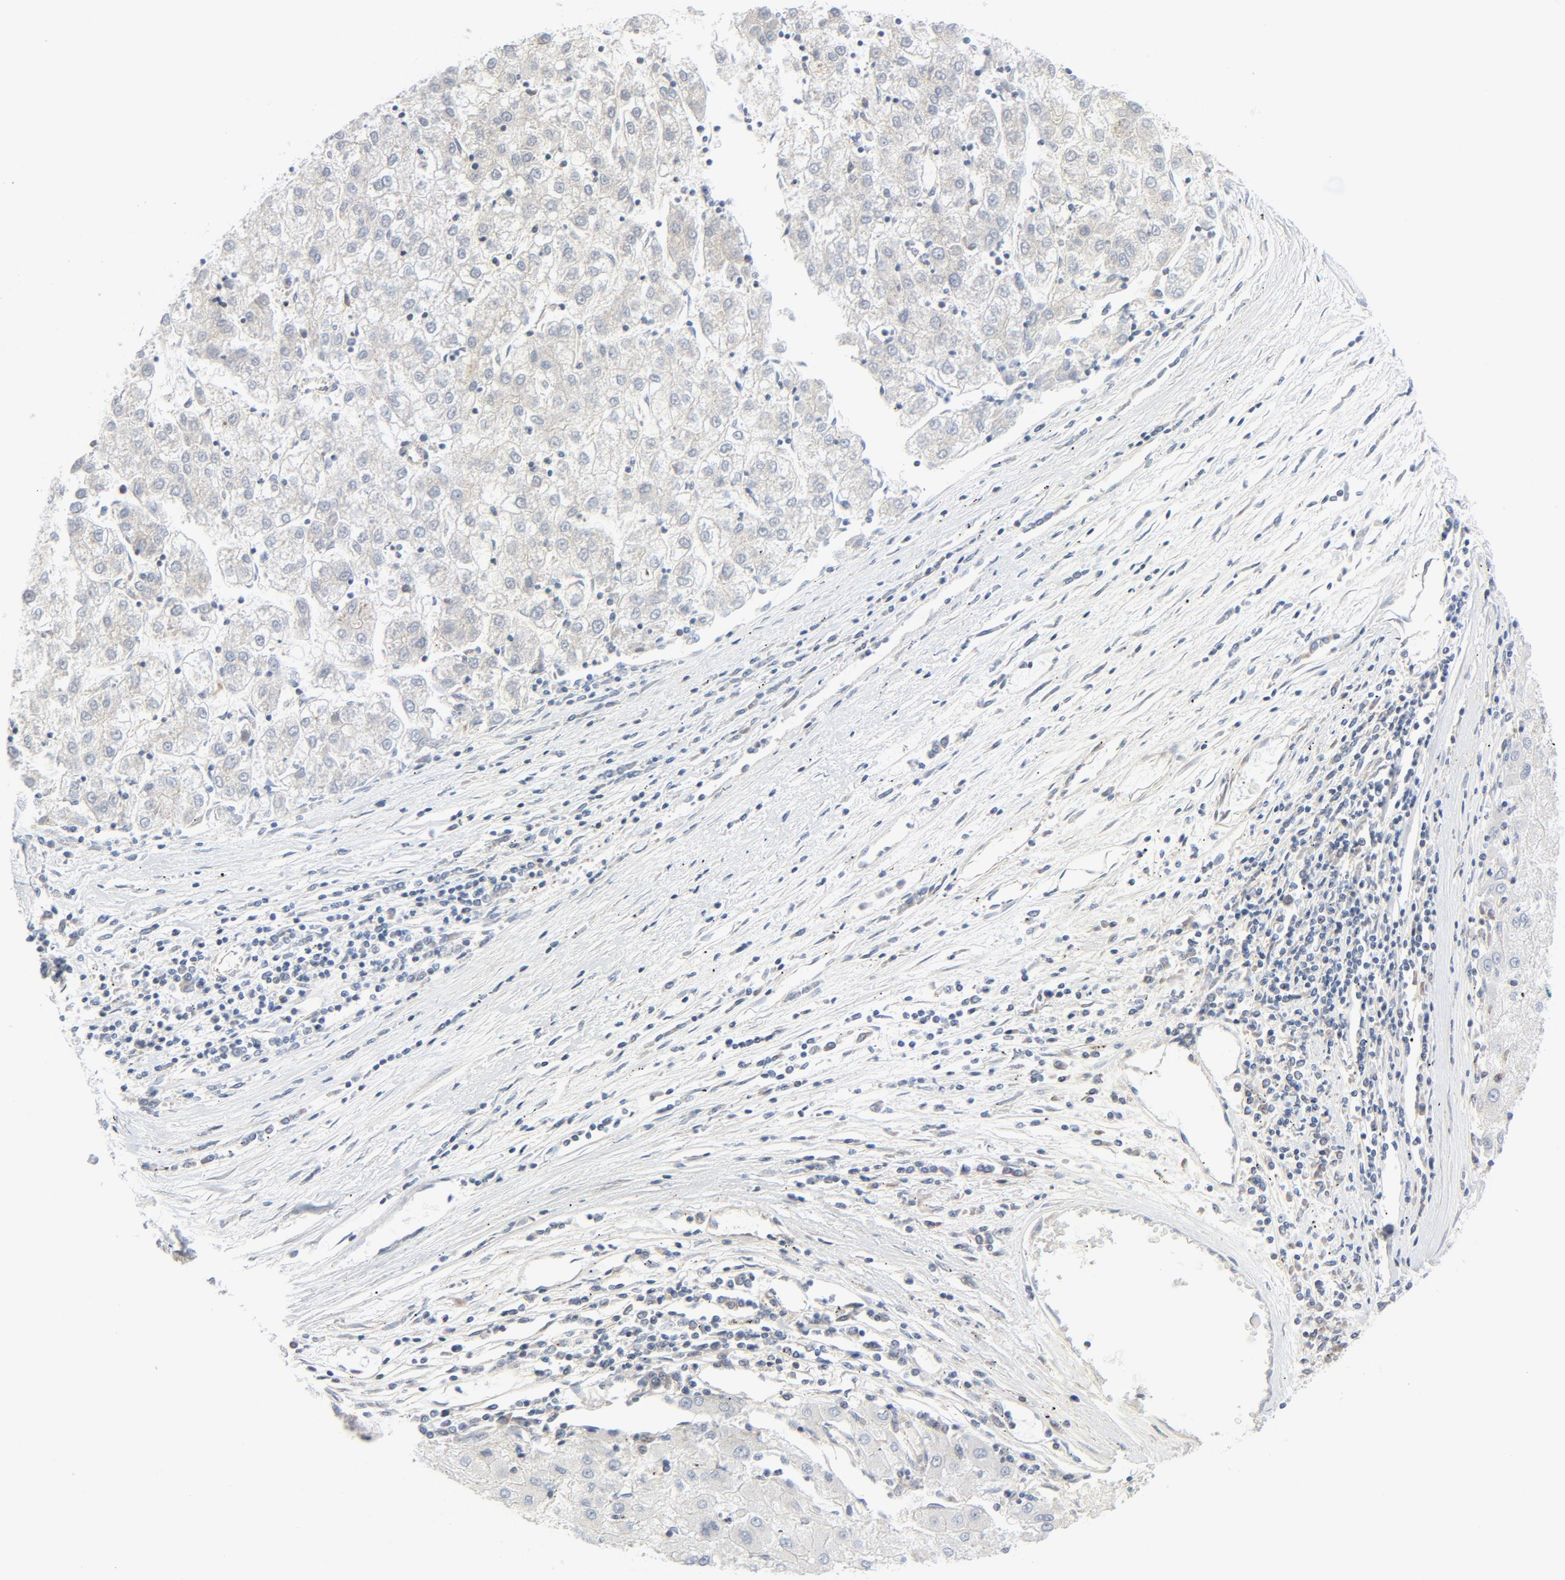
{"staining": {"intensity": "weak", "quantity": "25%-75%", "location": "cytoplasmic/membranous"}, "tissue": "liver cancer", "cell_type": "Tumor cells", "image_type": "cancer", "snomed": [{"axis": "morphology", "description": "Carcinoma, Hepatocellular, NOS"}, {"axis": "topography", "description": "Liver"}], "caption": "Brown immunohistochemical staining in human liver hepatocellular carcinoma demonstrates weak cytoplasmic/membranous positivity in approximately 25%-75% of tumor cells.", "gene": "TSG101", "patient": {"sex": "male", "age": 72}}